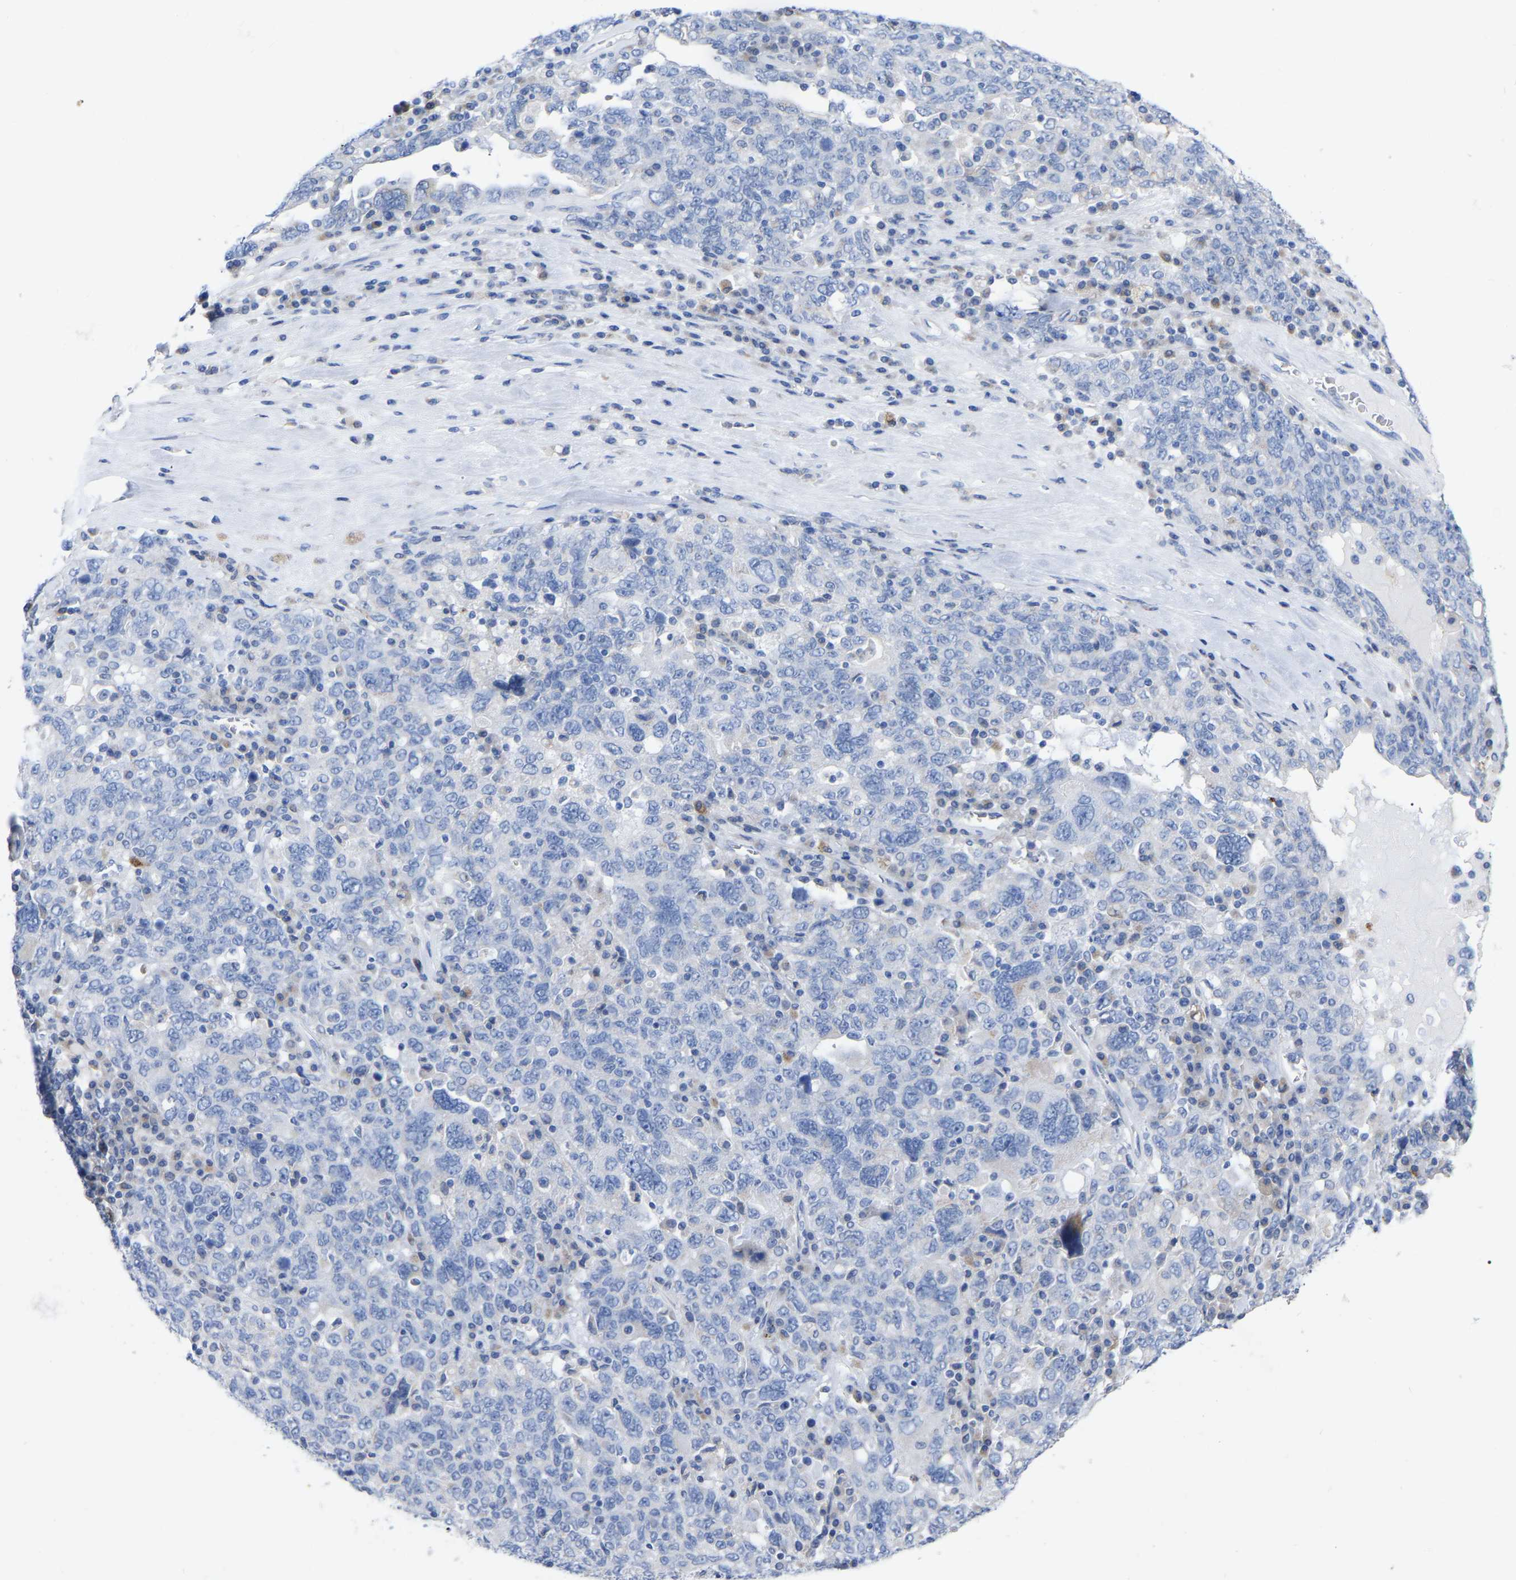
{"staining": {"intensity": "negative", "quantity": "none", "location": "none"}, "tissue": "ovarian cancer", "cell_type": "Tumor cells", "image_type": "cancer", "snomed": [{"axis": "morphology", "description": "Carcinoma, endometroid"}, {"axis": "topography", "description": "Ovary"}], "caption": "Ovarian cancer (endometroid carcinoma) was stained to show a protein in brown. There is no significant staining in tumor cells. (DAB IHC visualized using brightfield microscopy, high magnification).", "gene": "STRIP2", "patient": {"sex": "female", "age": 62}}